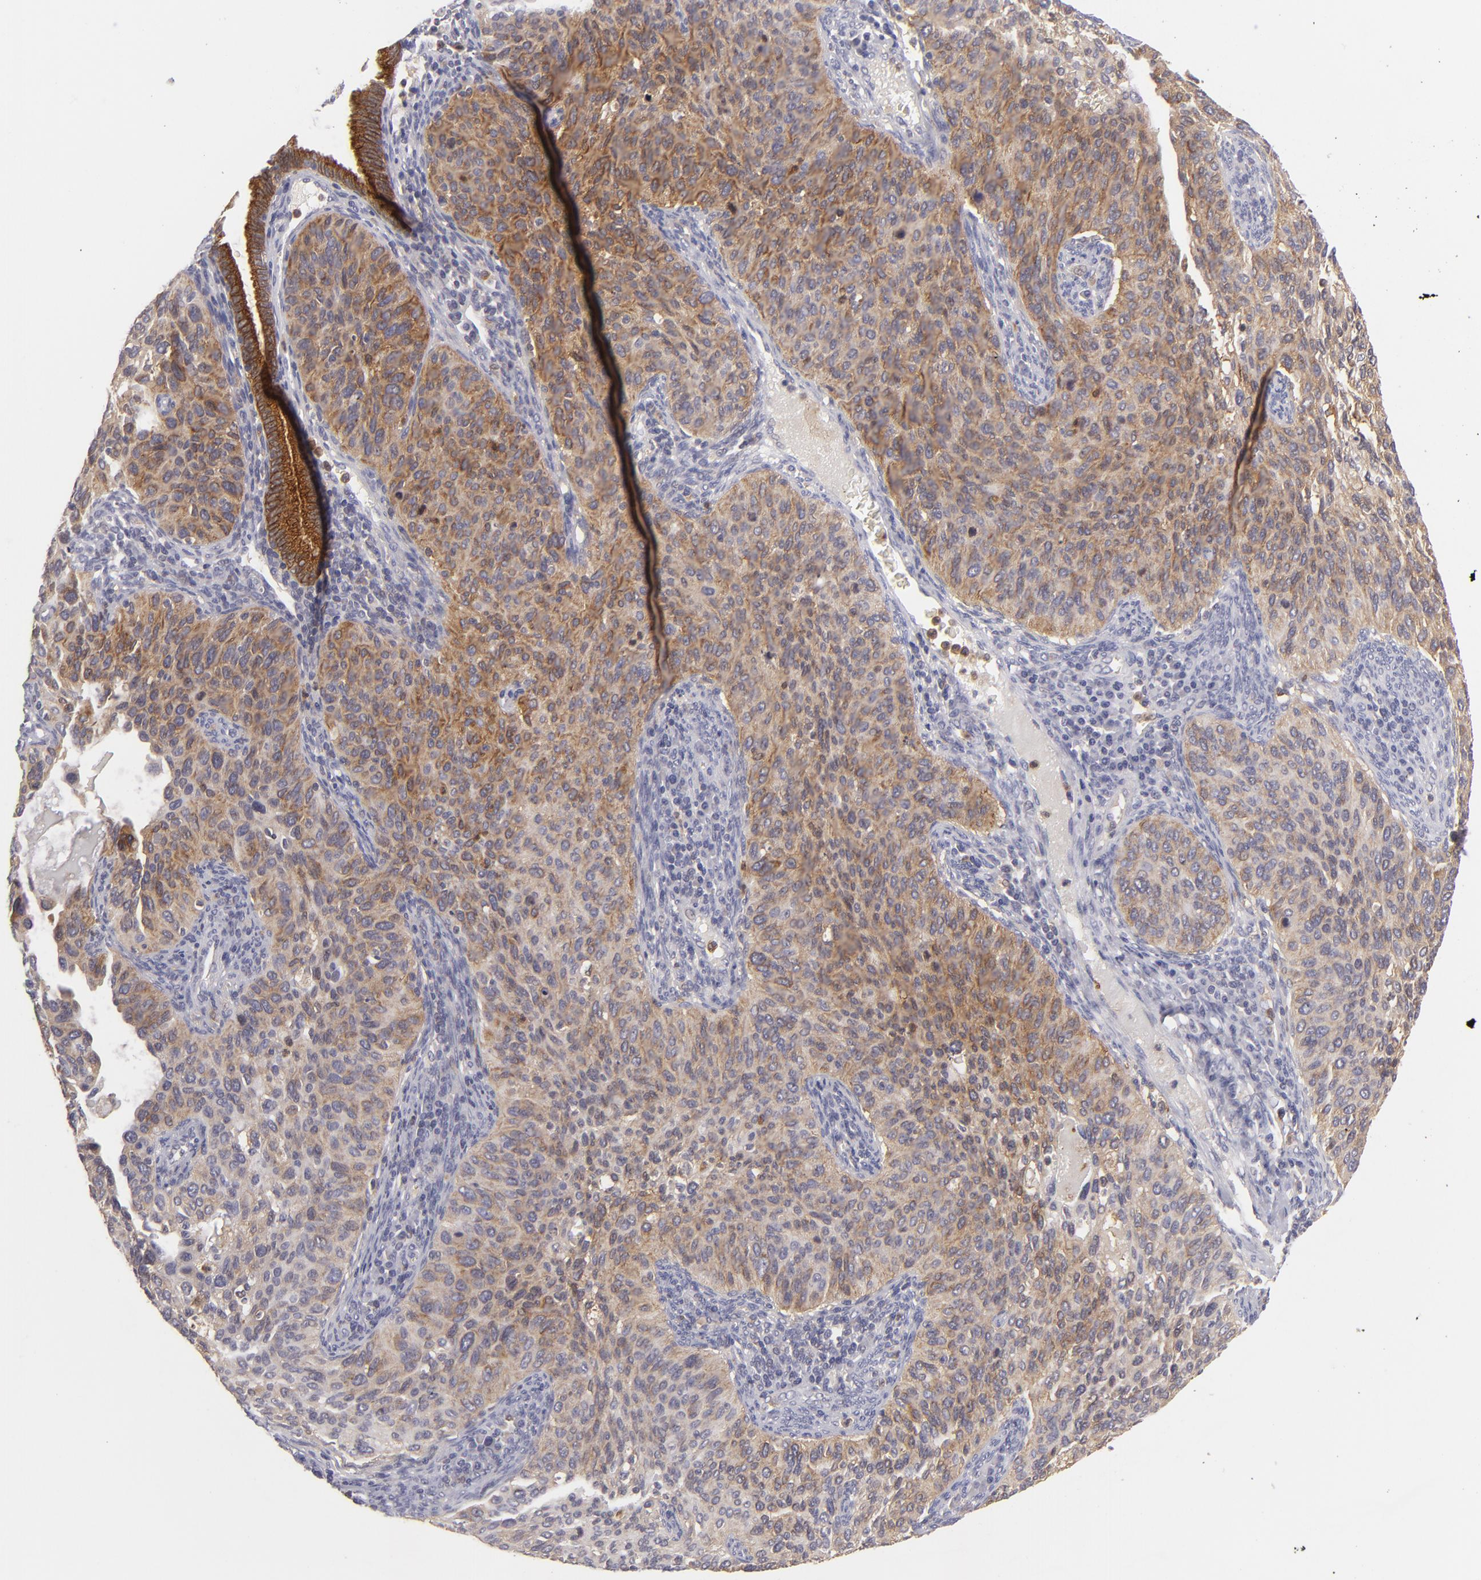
{"staining": {"intensity": "moderate", "quantity": ">75%", "location": "cytoplasmic/membranous"}, "tissue": "cervical cancer", "cell_type": "Tumor cells", "image_type": "cancer", "snomed": [{"axis": "morphology", "description": "Adenocarcinoma, NOS"}, {"axis": "topography", "description": "Cervix"}], "caption": "Adenocarcinoma (cervical) was stained to show a protein in brown. There is medium levels of moderate cytoplasmic/membranous positivity in about >75% of tumor cells. (IHC, brightfield microscopy, high magnification).", "gene": "MMP10", "patient": {"sex": "female", "age": 29}}